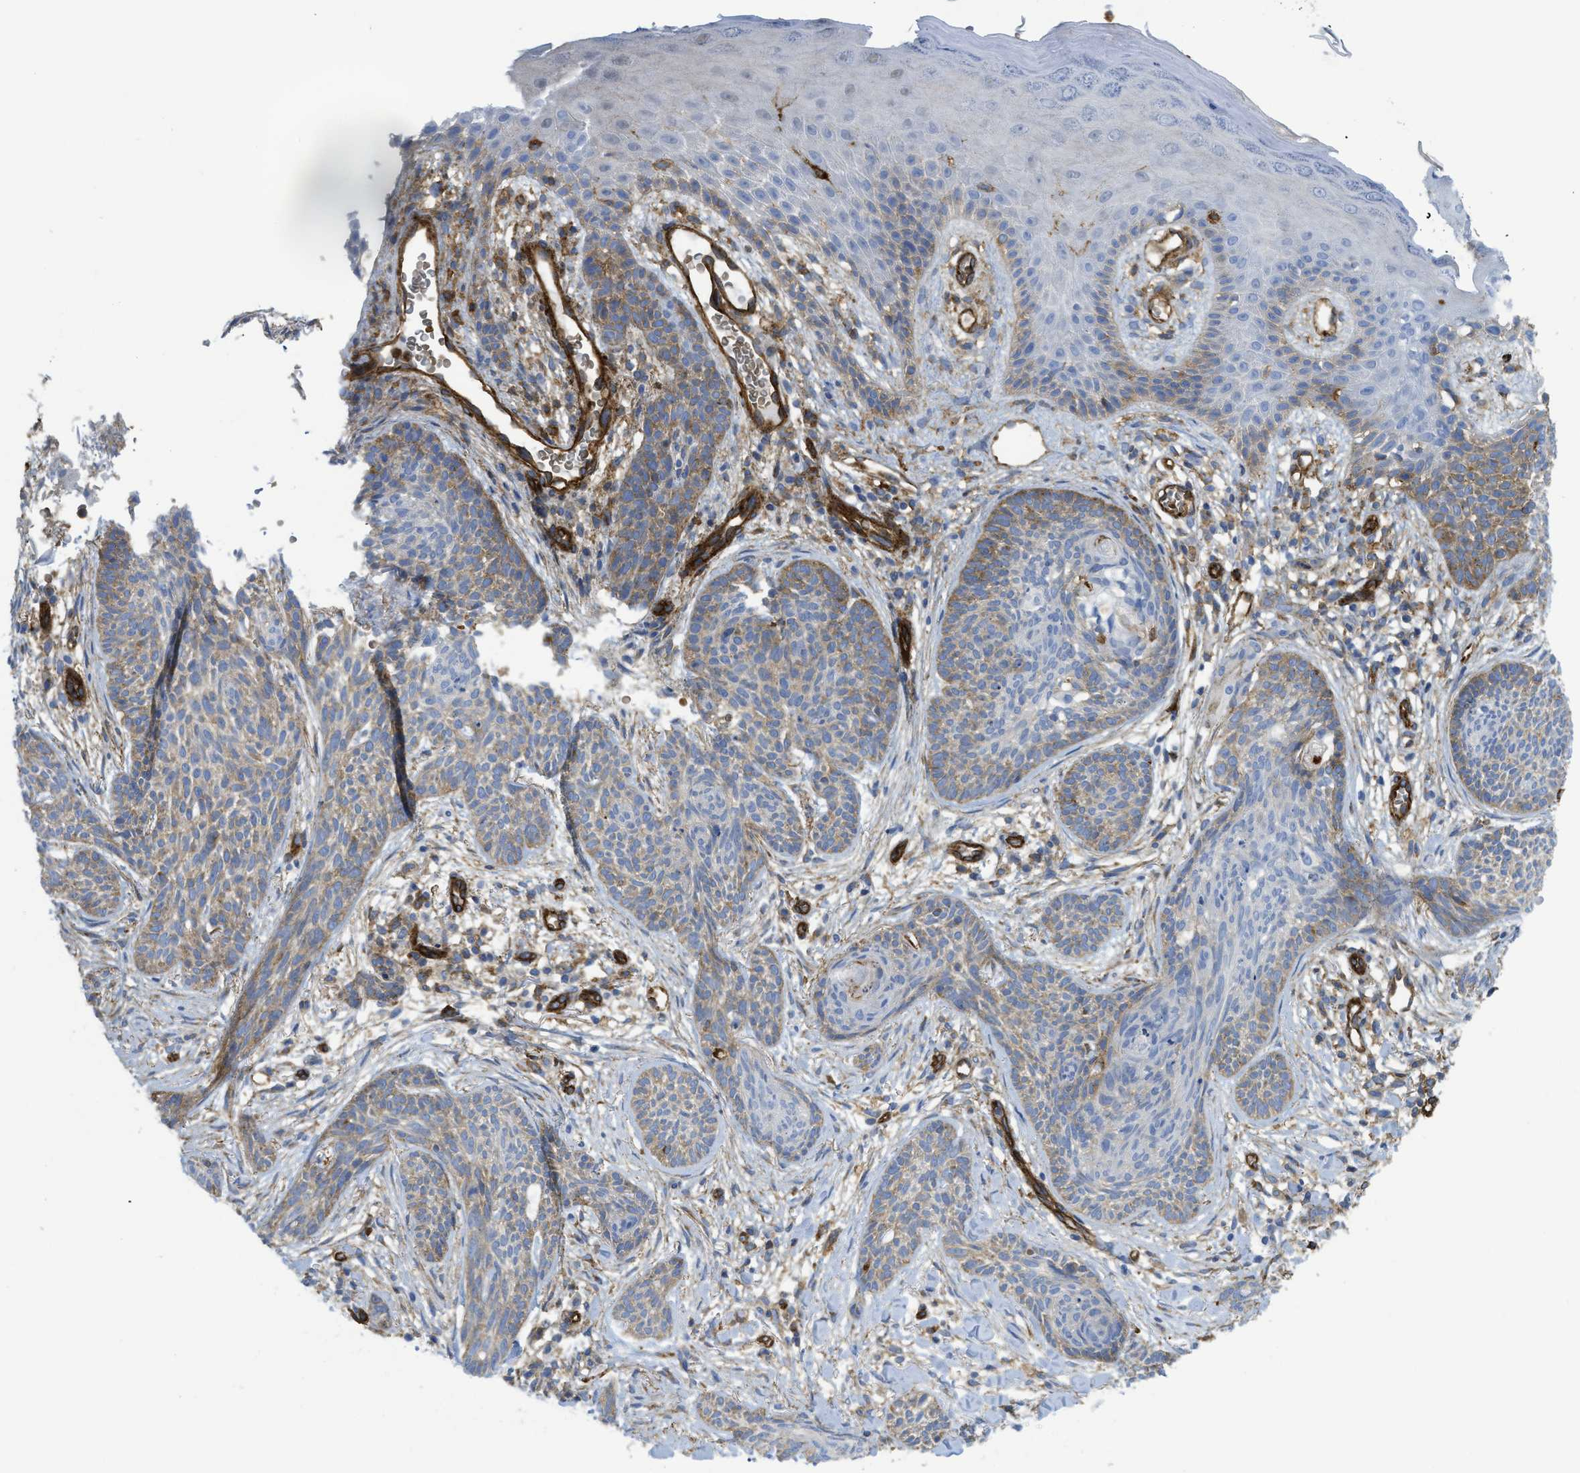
{"staining": {"intensity": "weak", "quantity": ">75%", "location": "cytoplasmic/membranous"}, "tissue": "skin cancer", "cell_type": "Tumor cells", "image_type": "cancer", "snomed": [{"axis": "morphology", "description": "Basal cell carcinoma"}, {"axis": "topography", "description": "Skin"}], "caption": "This is an image of IHC staining of skin cancer (basal cell carcinoma), which shows weak expression in the cytoplasmic/membranous of tumor cells.", "gene": "HIP1", "patient": {"sex": "female", "age": 59}}